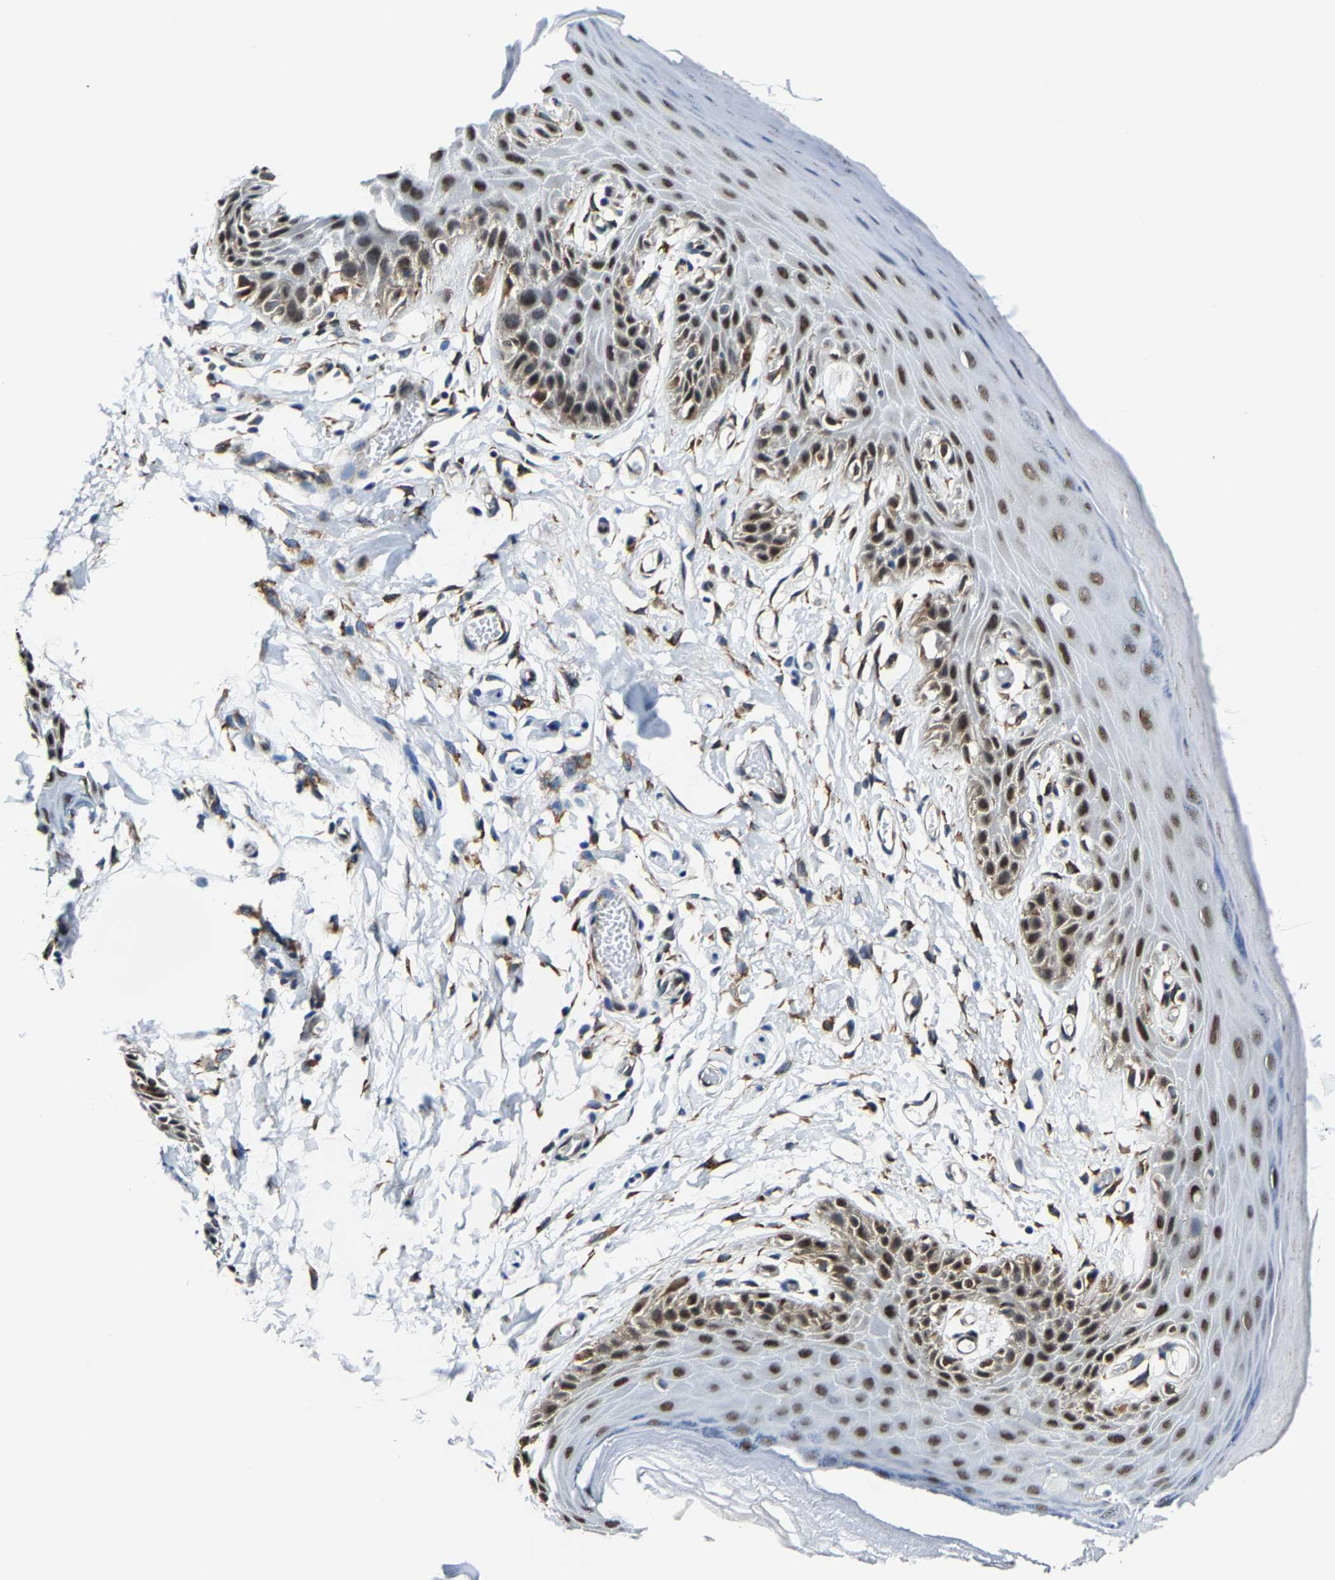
{"staining": {"intensity": "moderate", "quantity": "25%-75%", "location": "nuclear"}, "tissue": "skin", "cell_type": "Epidermal cells", "image_type": "normal", "snomed": [{"axis": "morphology", "description": "Normal tissue, NOS"}, {"axis": "topography", "description": "Anal"}], "caption": "Immunohistochemical staining of unremarkable skin displays 25%-75% levels of moderate nuclear protein staining in about 25%-75% of epidermal cells.", "gene": "METTL1", "patient": {"sex": "male", "age": 44}}